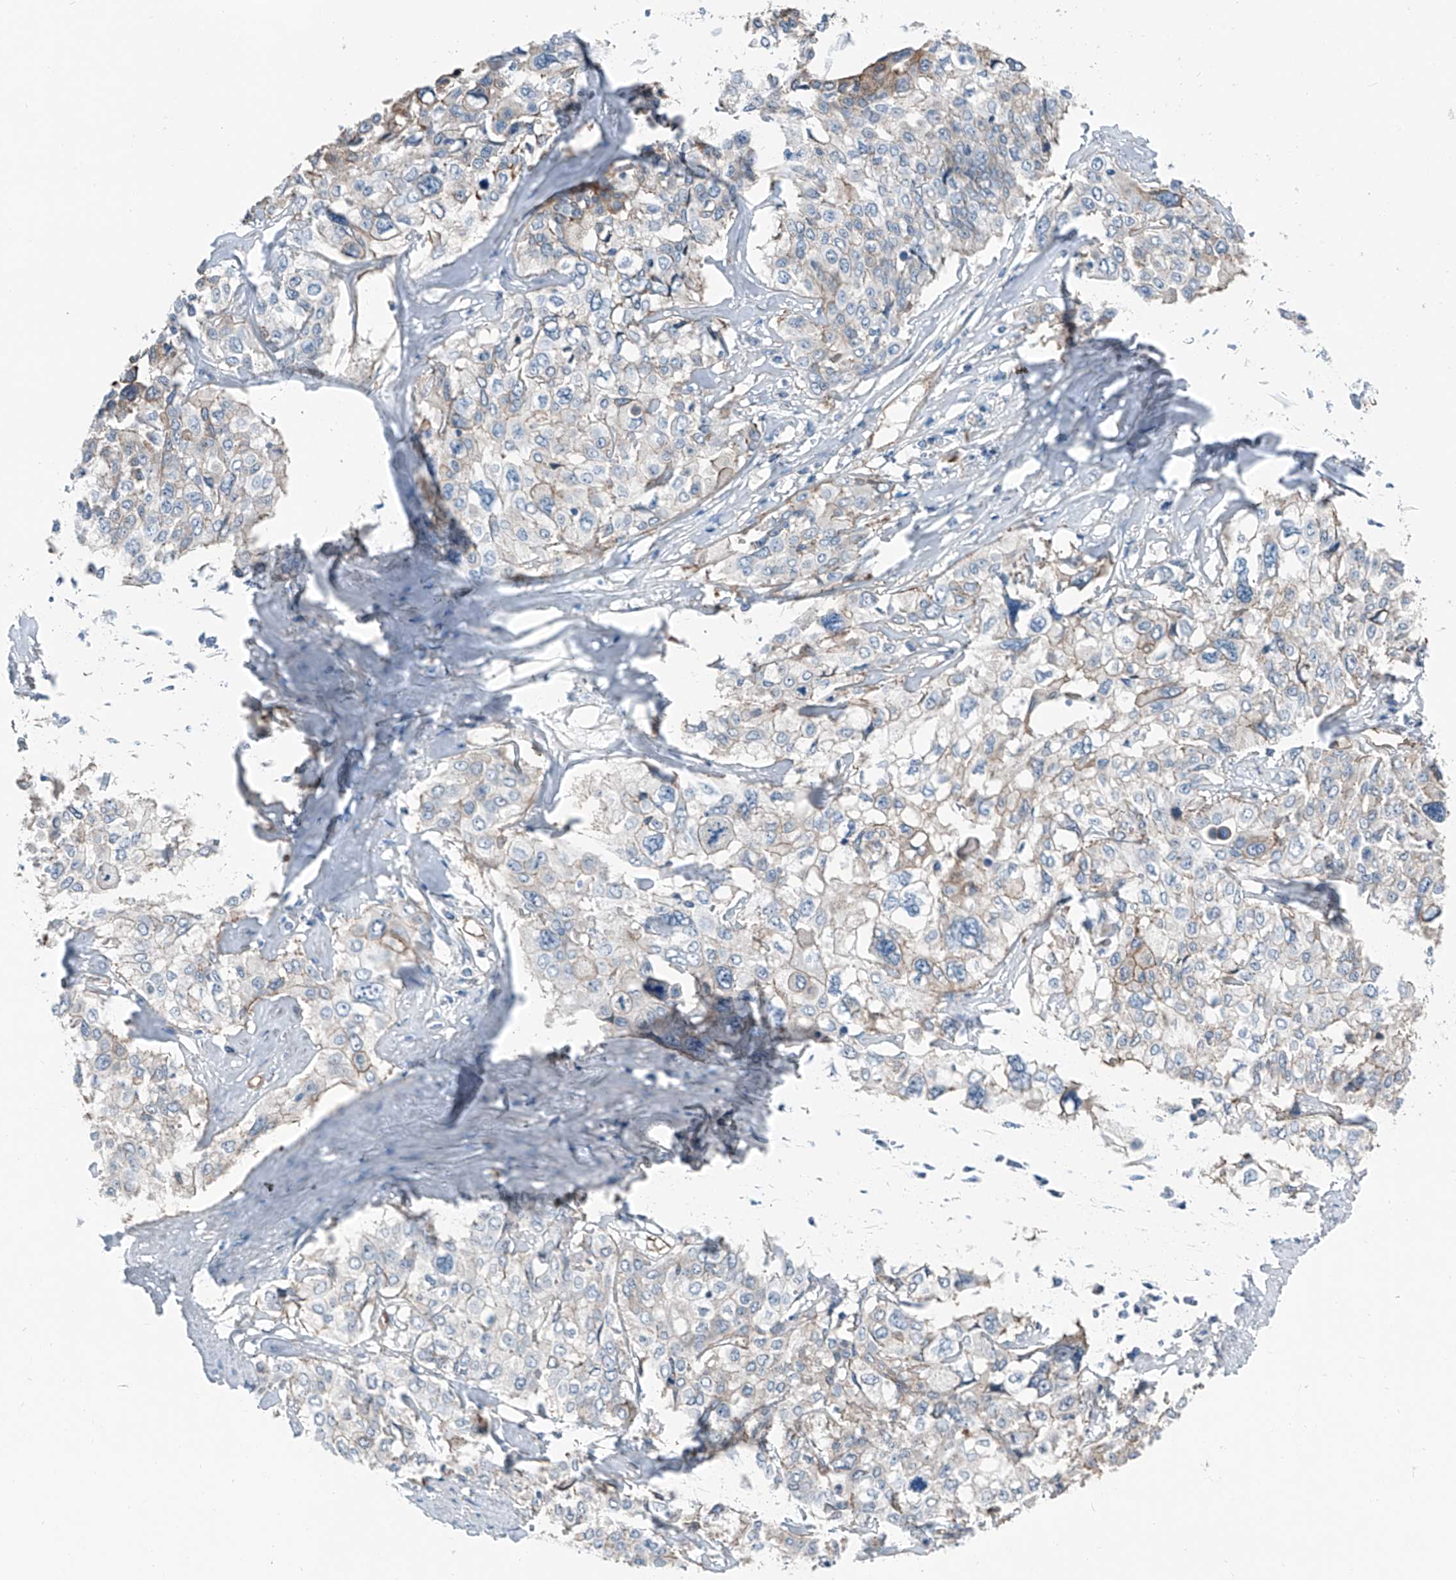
{"staining": {"intensity": "negative", "quantity": "none", "location": "none"}, "tissue": "cervical cancer", "cell_type": "Tumor cells", "image_type": "cancer", "snomed": [{"axis": "morphology", "description": "Squamous cell carcinoma, NOS"}, {"axis": "topography", "description": "Cervix"}], "caption": "Tumor cells show no significant protein positivity in cervical cancer (squamous cell carcinoma).", "gene": "THEMIS2", "patient": {"sex": "female", "age": 31}}